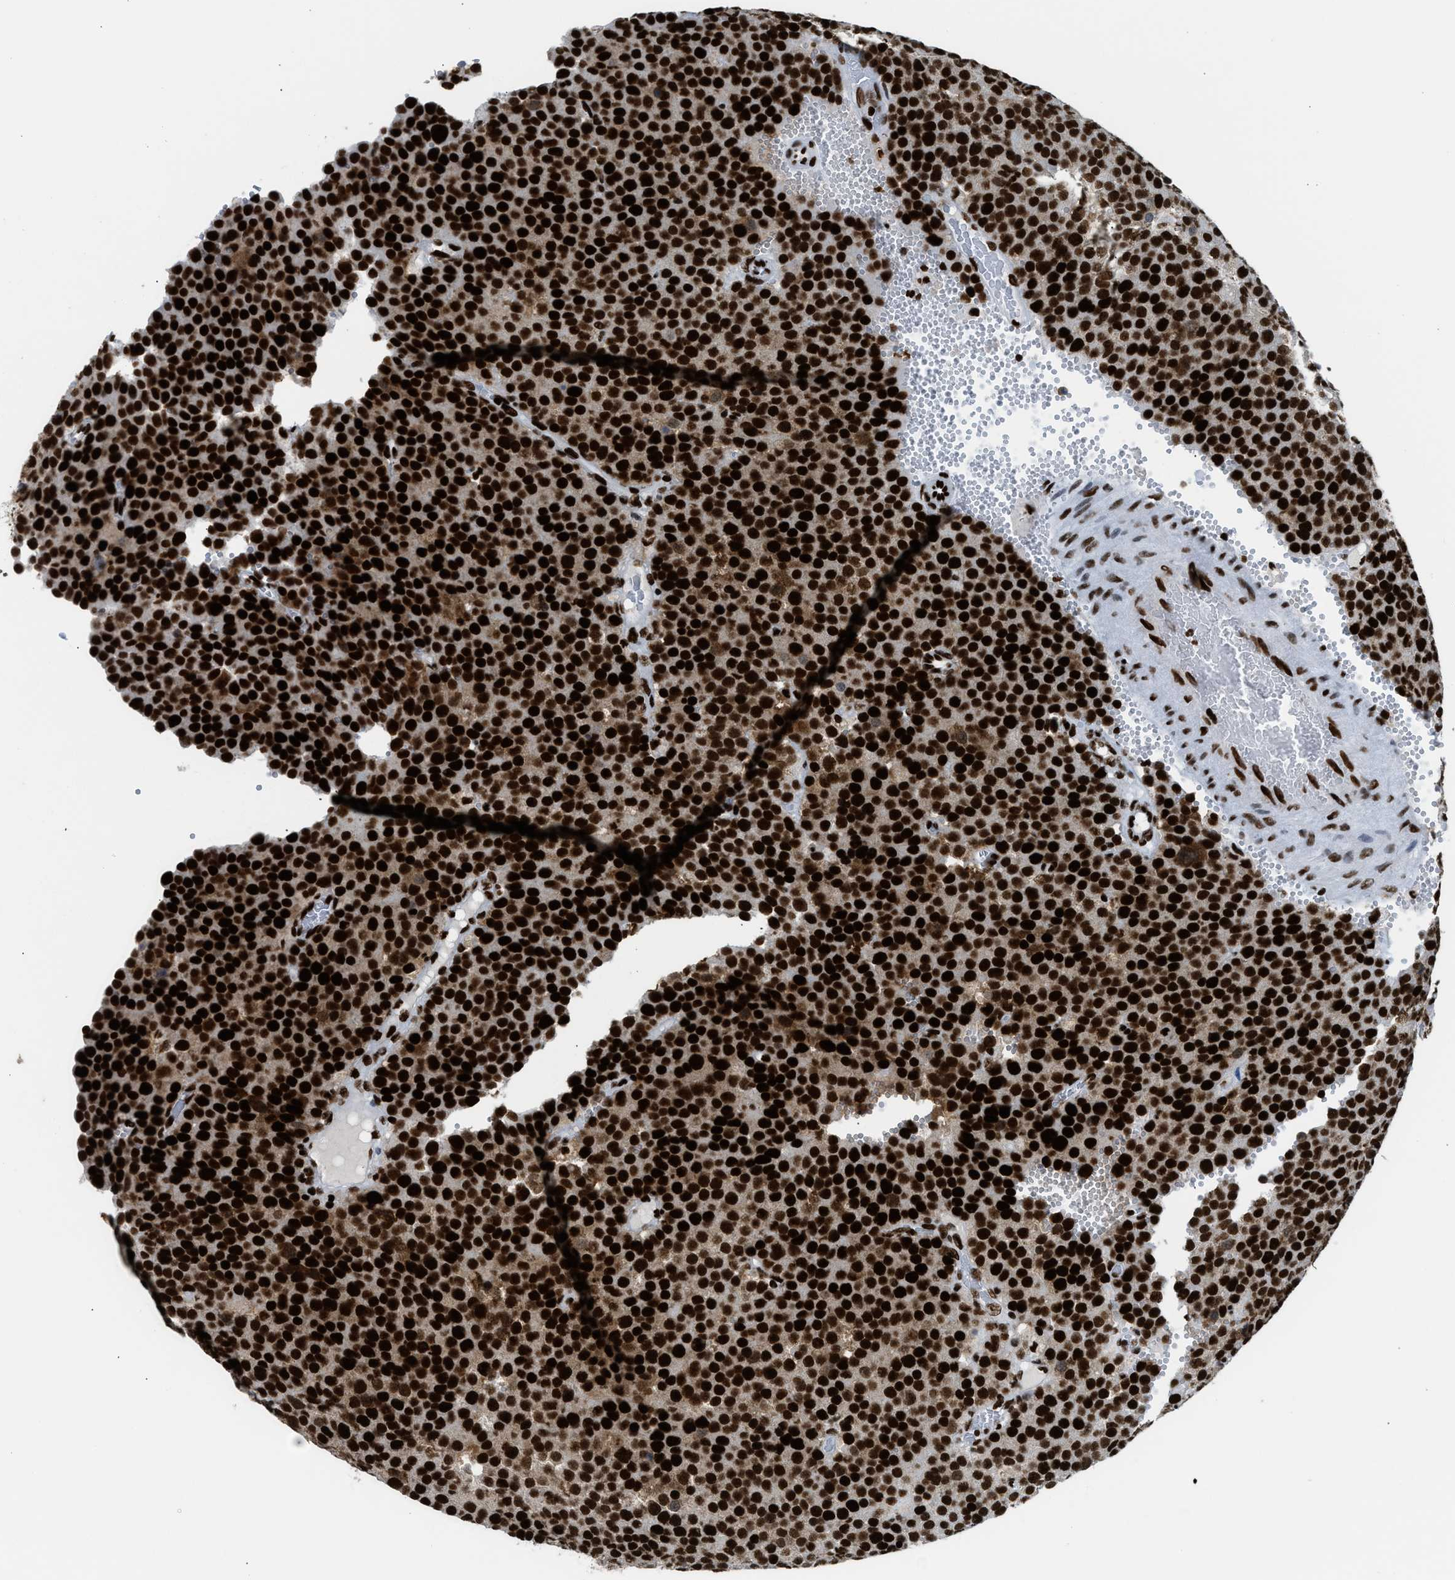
{"staining": {"intensity": "strong", "quantity": ">75%", "location": "cytoplasmic/membranous,nuclear"}, "tissue": "testis cancer", "cell_type": "Tumor cells", "image_type": "cancer", "snomed": [{"axis": "morphology", "description": "Normal tissue, NOS"}, {"axis": "morphology", "description": "Seminoma, NOS"}, {"axis": "topography", "description": "Testis"}], "caption": "Immunohistochemical staining of human testis cancer (seminoma) demonstrates high levels of strong cytoplasmic/membranous and nuclear protein staining in approximately >75% of tumor cells.", "gene": "PIF1", "patient": {"sex": "male", "age": 71}}